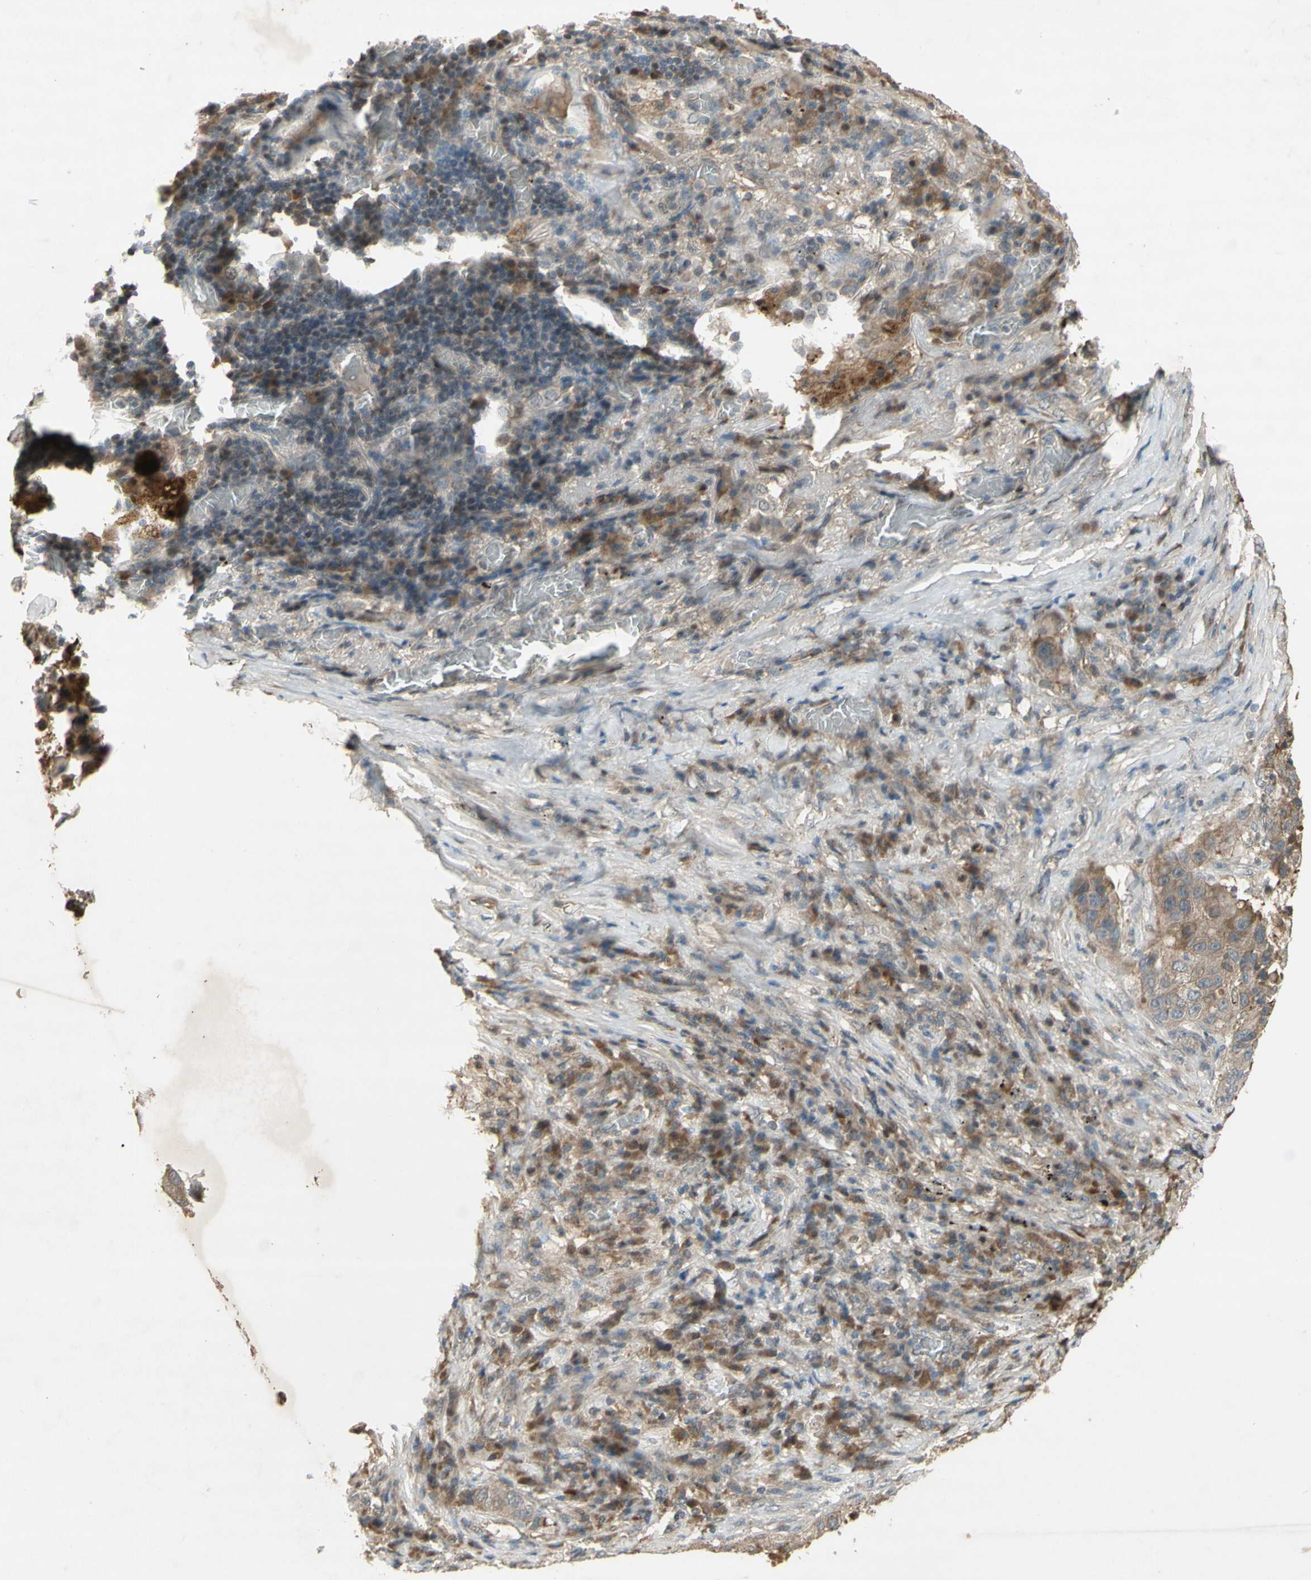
{"staining": {"intensity": "weak", "quantity": "25%-75%", "location": "cytoplasmic/membranous"}, "tissue": "lung cancer", "cell_type": "Tumor cells", "image_type": "cancer", "snomed": [{"axis": "morphology", "description": "Squamous cell carcinoma, NOS"}, {"axis": "topography", "description": "Lung"}], "caption": "Tumor cells display low levels of weak cytoplasmic/membranous staining in approximately 25%-75% of cells in human lung cancer.", "gene": "NRG4", "patient": {"sex": "male", "age": 57}}